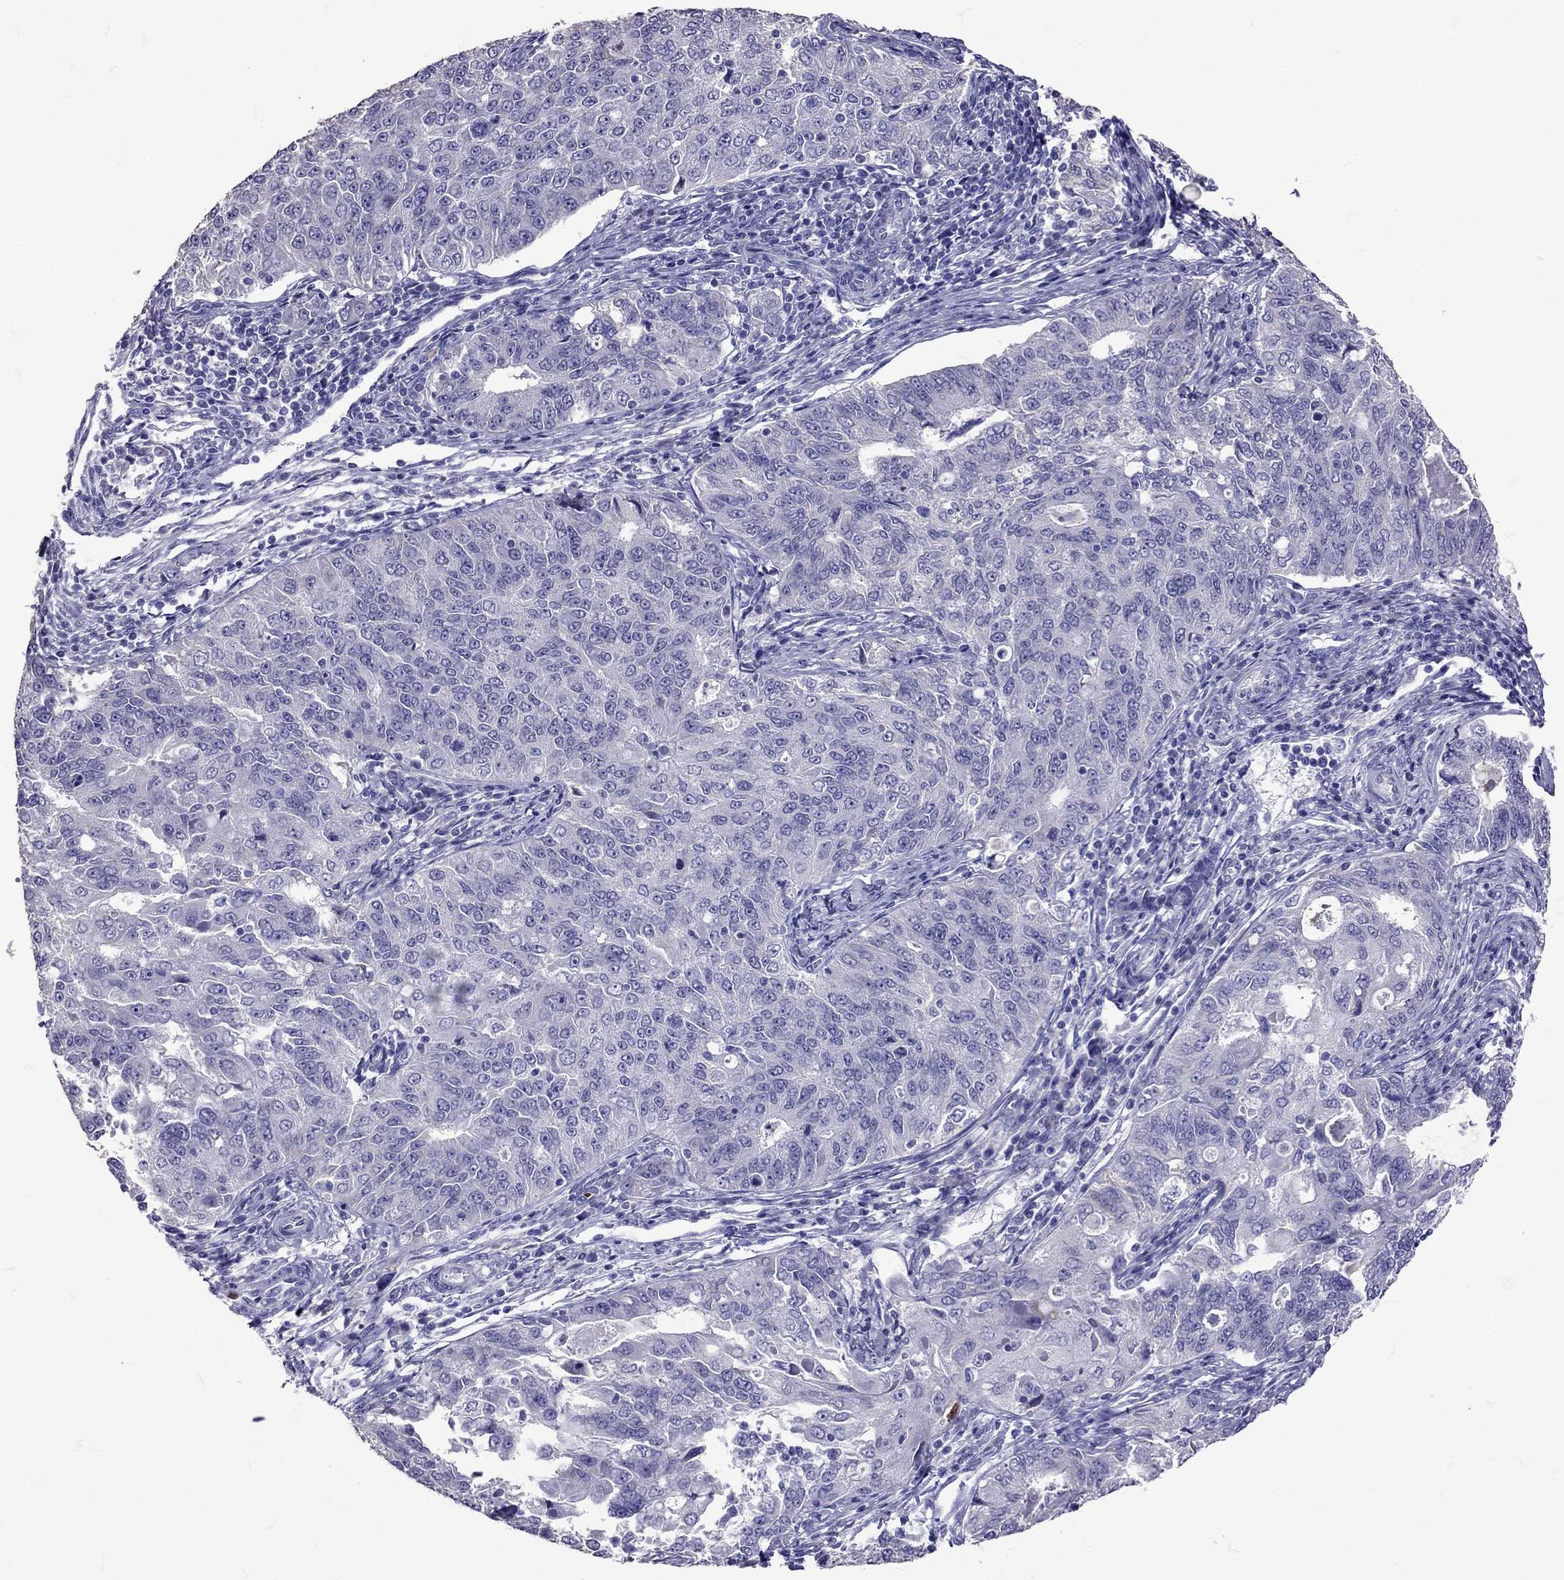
{"staining": {"intensity": "negative", "quantity": "none", "location": "none"}, "tissue": "endometrial cancer", "cell_type": "Tumor cells", "image_type": "cancer", "snomed": [{"axis": "morphology", "description": "Adenocarcinoma, NOS"}, {"axis": "topography", "description": "Endometrium"}], "caption": "Endometrial cancer was stained to show a protein in brown. There is no significant staining in tumor cells.", "gene": "TBR1", "patient": {"sex": "female", "age": 43}}